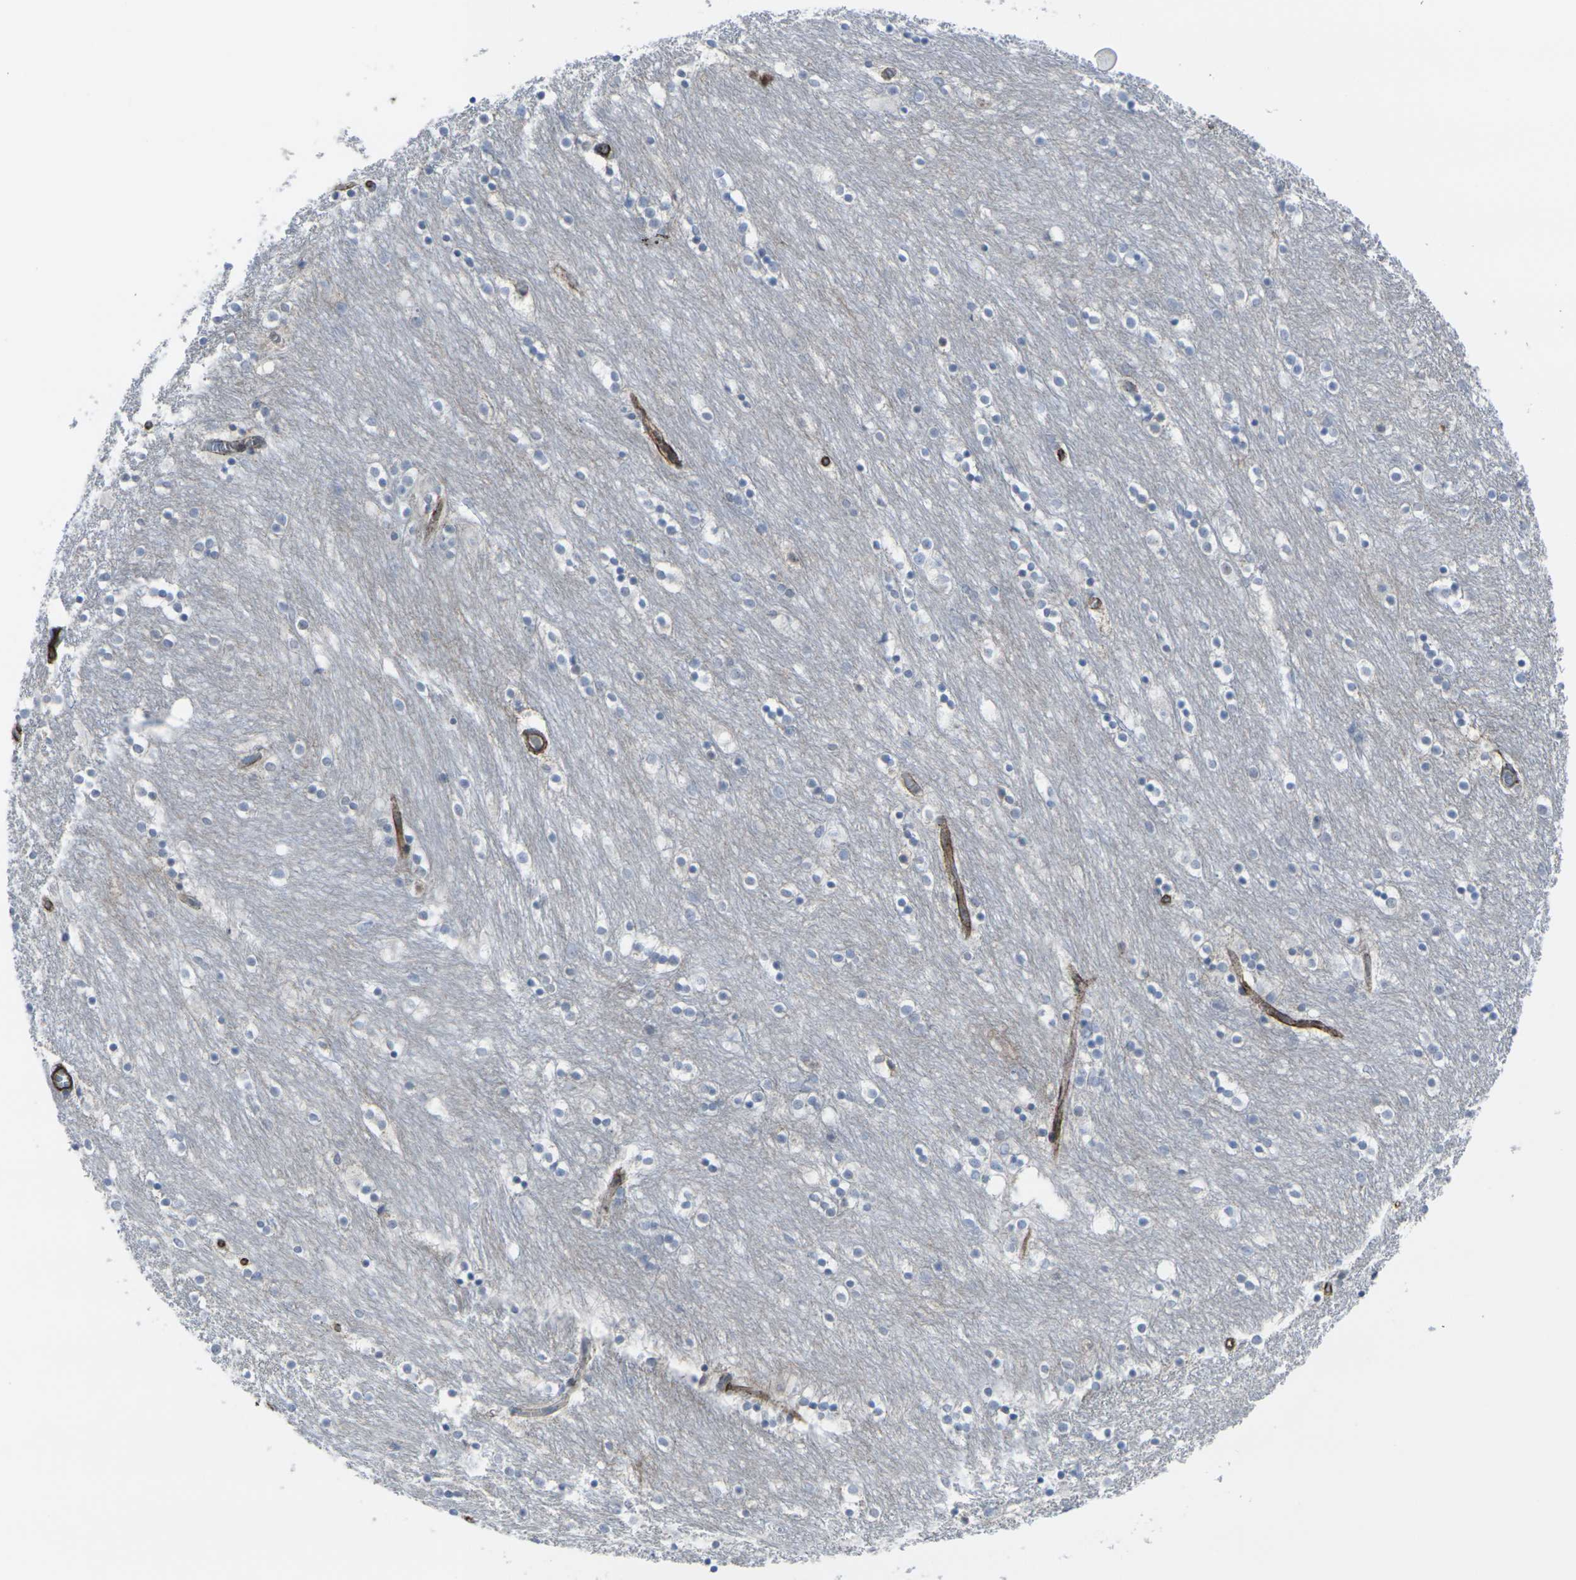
{"staining": {"intensity": "negative", "quantity": "none", "location": "none"}, "tissue": "caudate", "cell_type": "Glial cells", "image_type": "normal", "snomed": [{"axis": "morphology", "description": "Normal tissue, NOS"}, {"axis": "topography", "description": "Lateral ventricle wall"}], "caption": "Immunohistochemistry (IHC) histopathology image of normal caudate: caudate stained with DAB exhibits no significant protein expression in glial cells.", "gene": "CDH11", "patient": {"sex": "female", "age": 54}}